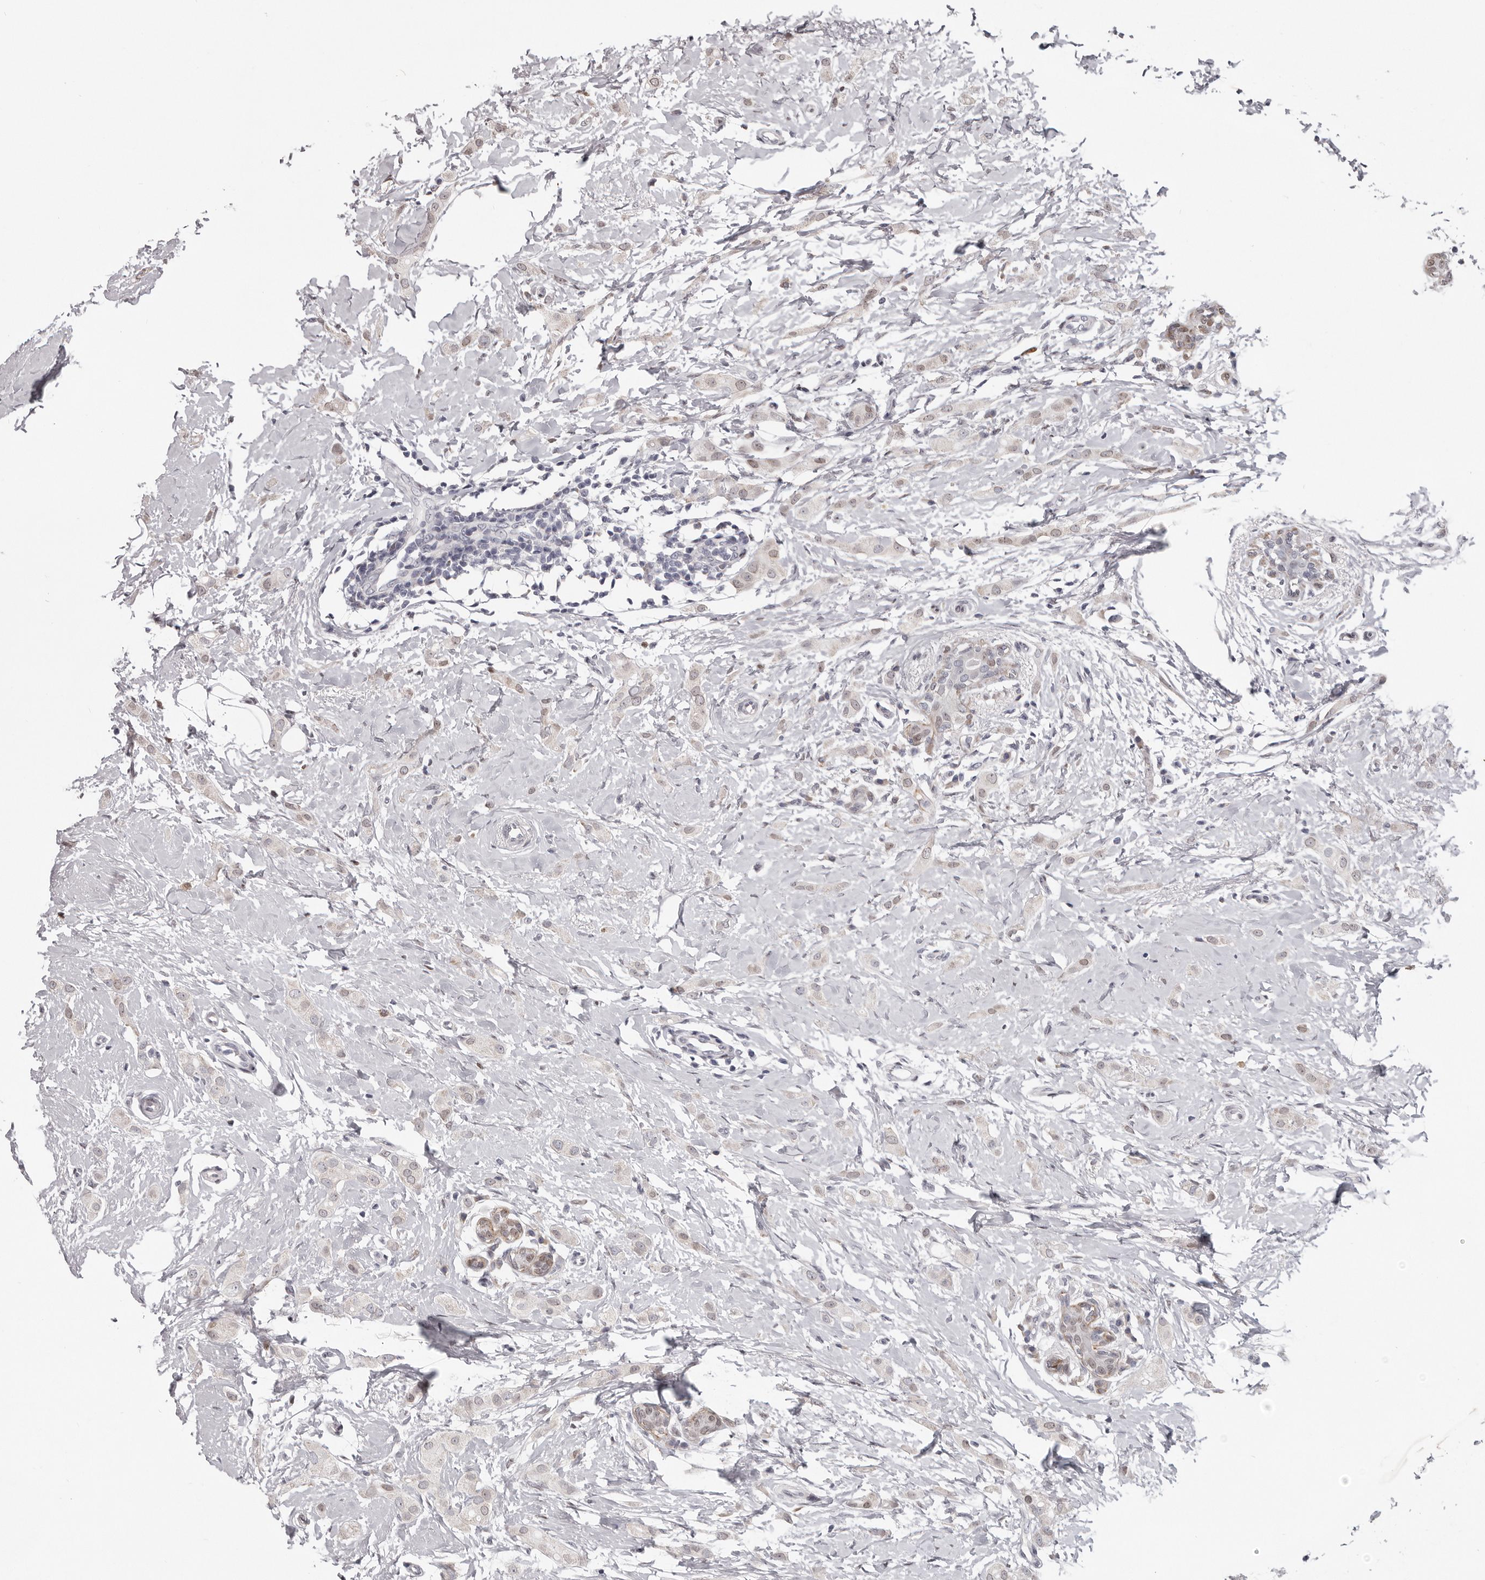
{"staining": {"intensity": "weak", "quantity": ">75%", "location": "nuclear"}, "tissue": "breast cancer", "cell_type": "Tumor cells", "image_type": "cancer", "snomed": [{"axis": "morphology", "description": "Lobular carcinoma"}, {"axis": "topography", "description": "Breast"}], "caption": "Breast cancer stained with DAB (3,3'-diaminobenzidine) immunohistochemistry (IHC) shows low levels of weak nuclear staining in about >75% of tumor cells.", "gene": "SRP19", "patient": {"sex": "female", "age": 55}}